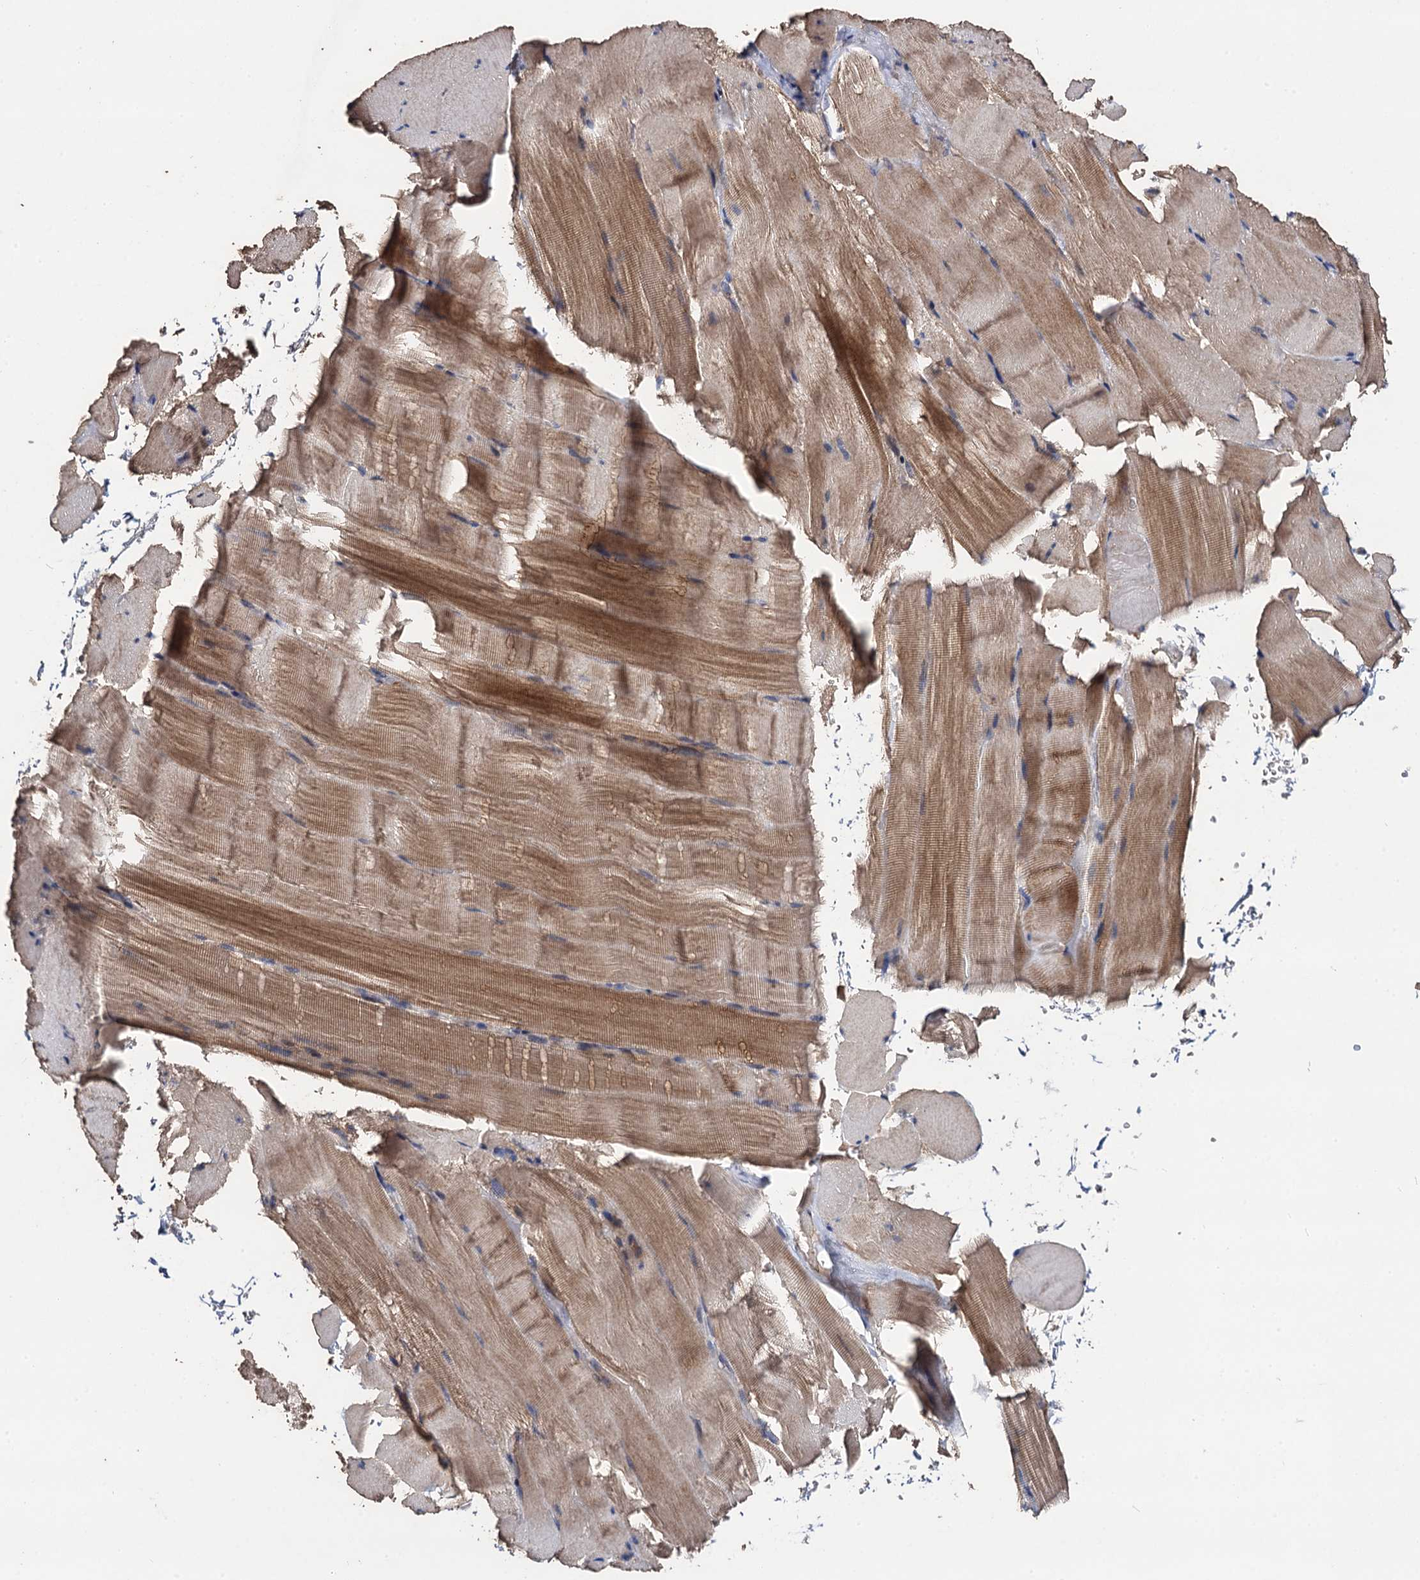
{"staining": {"intensity": "moderate", "quantity": ">75%", "location": "cytoplasmic/membranous"}, "tissue": "skeletal muscle", "cell_type": "Myocytes", "image_type": "normal", "snomed": [{"axis": "morphology", "description": "Normal tissue, NOS"}, {"axis": "topography", "description": "Skeletal muscle"}], "caption": "Protein staining reveals moderate cytoplasmic/membranous staining in approximately >75% of myocytes in unremarkable skeletal muscle.", "gene": "VPS37D", "patient": {"sex": "male", "age": 62}}